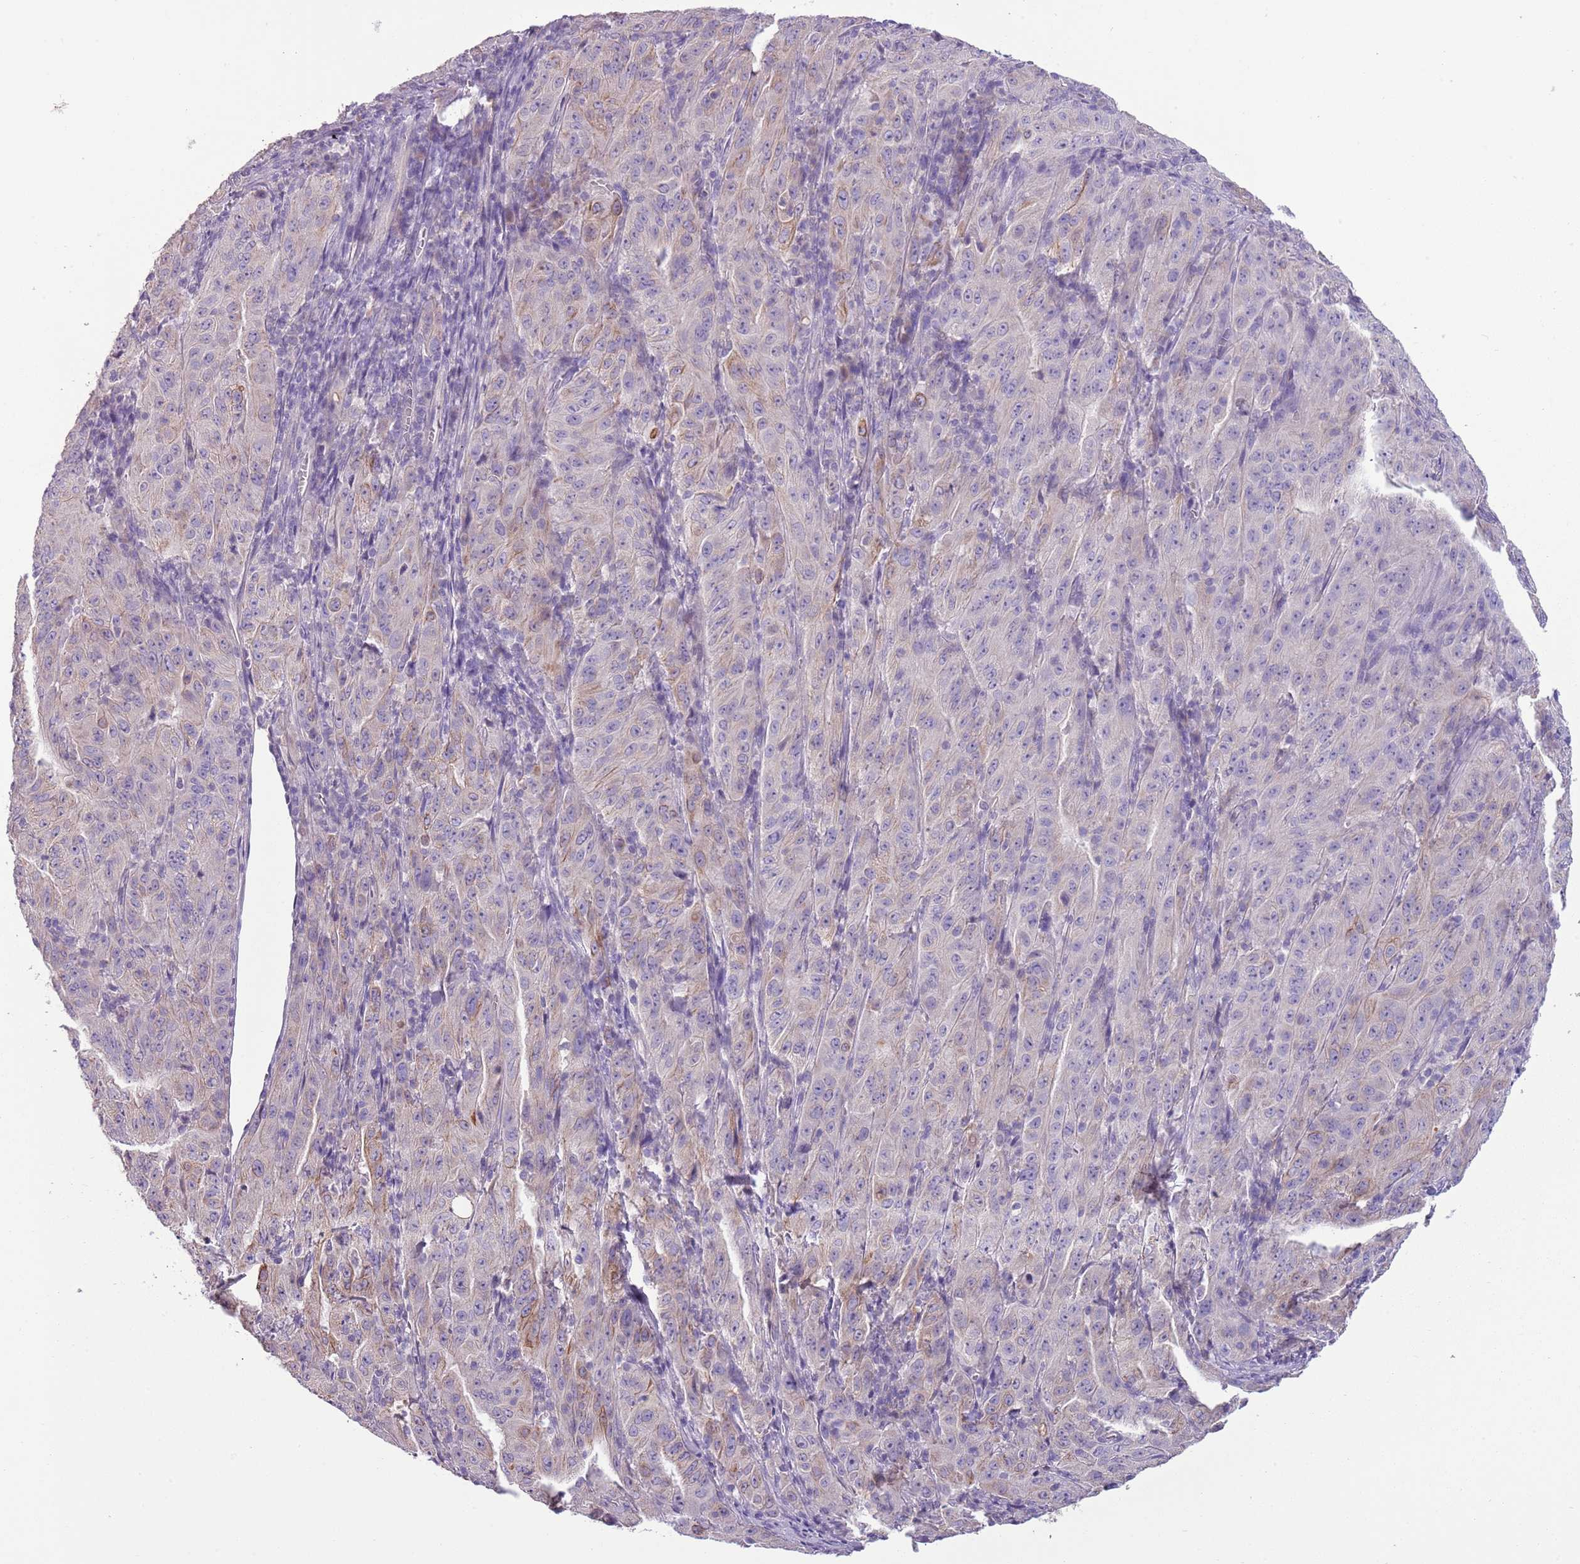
{"staining": {"intensity": "weak", "quantity": "<25%", "location": "cytoplasmic/membranous"}, "tissue": "pancreatic cancer", "cell_type": "Tumor cells", "image_type": "cancer", "snomed": [{"axis": "morphology", "description": "Adenocarcinoma, NOS"}, {"axis": "topography", "description": "Pancreas"}], "caption": "The image demonstrates no significant positivity in tumor cells of adenocarcinoma (pancreatic).", "gene": "HES3", "patient": {"sex": "male", "age": 63}}